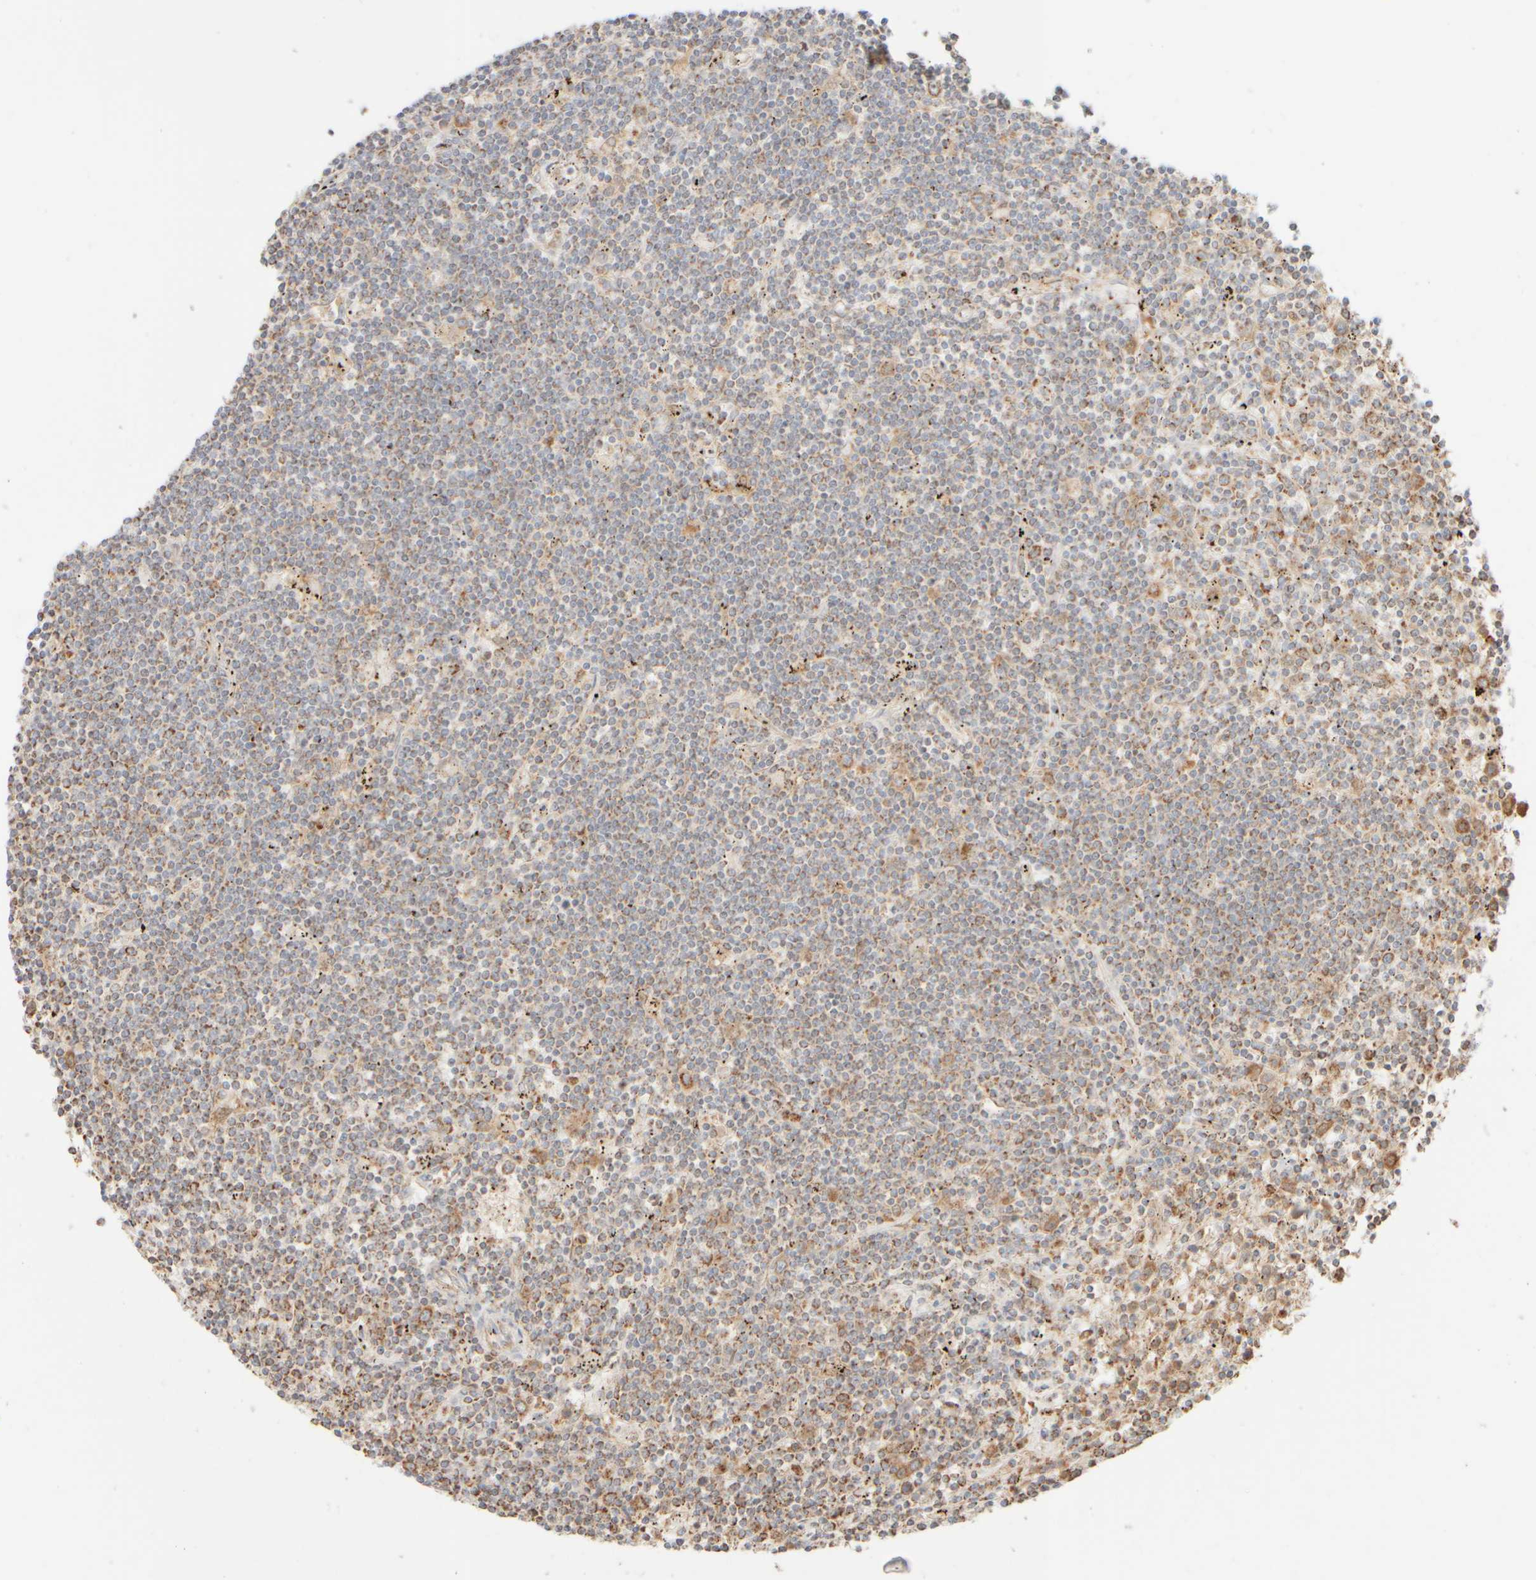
{"staining": {"intensity": "moderate", "quantity": "25%-75%", "location": "cytoplasmic/membranous"}, "tissue": "lymphoma", "cell_type": "Tumor cells", "image_type": "cancer", "snomed": [{"axis": "morphology", "description": "Malignant lymphoma, non-Hodgkin's type, Low grade"}, {"axis": "topography", "description": "Spleen"}], "caption": "This is a photomicrograph of immunohistochemistry staining of lymphoma, which shows moderate expression in the cytoplasmic/membranous of tumor cells.", "gene": "APBB2", "patient": {"sex": "male", "age": 76}}